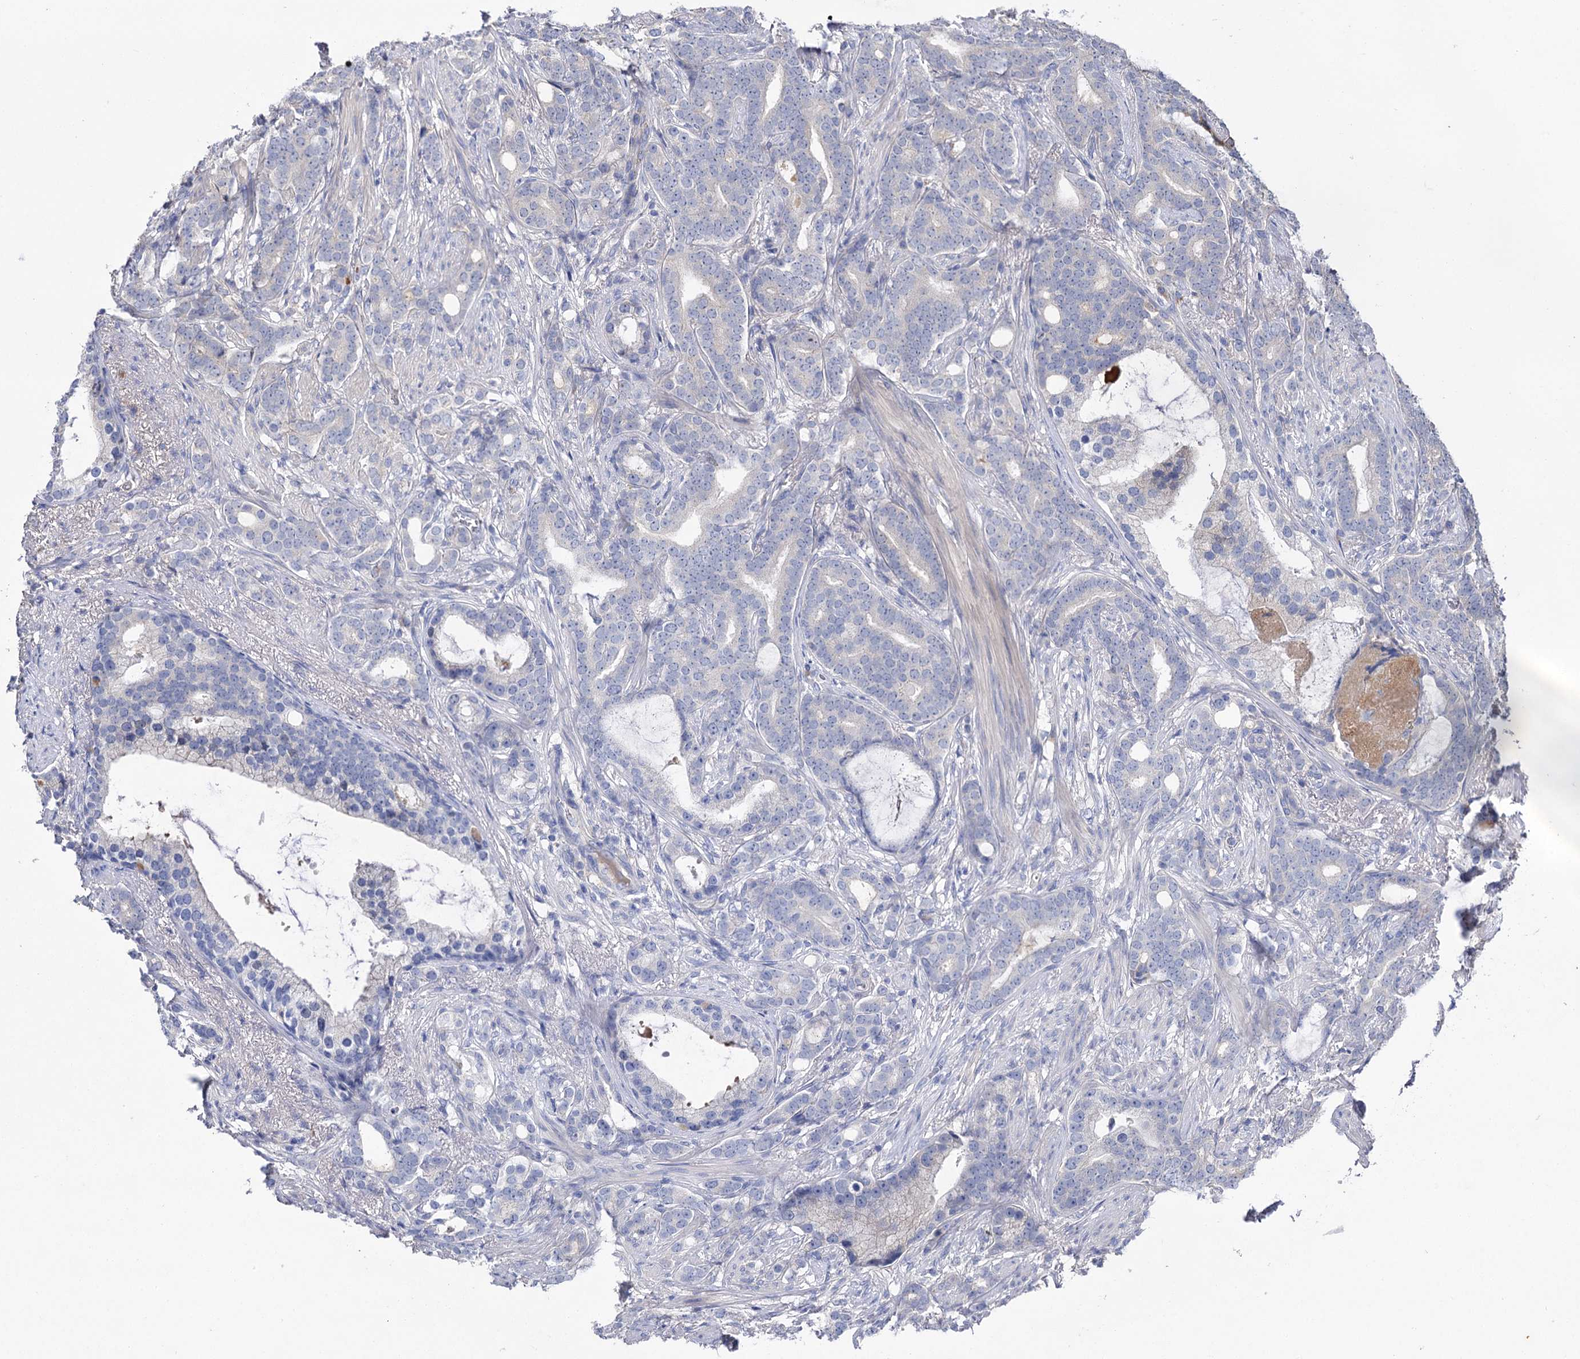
{"staining": {"intensity": "negative", "quantity": "none", "location": "none"}, "tissue": "prostate cancer", "cell_type": "Tumor cells", "image_type": "cancer", "snomed": [{"axis": "morphology", "description": "Adenocarcinoma, Low grade"}, {"axis": "topography", "description": "Prostate"}], "caption": "The photomicrograph shows no significant positivity in tumor cells of adenocarcinoma (low-grade) (prostate).", "gene": "USP50", "patient": {"sex": "male", "age": 71}}